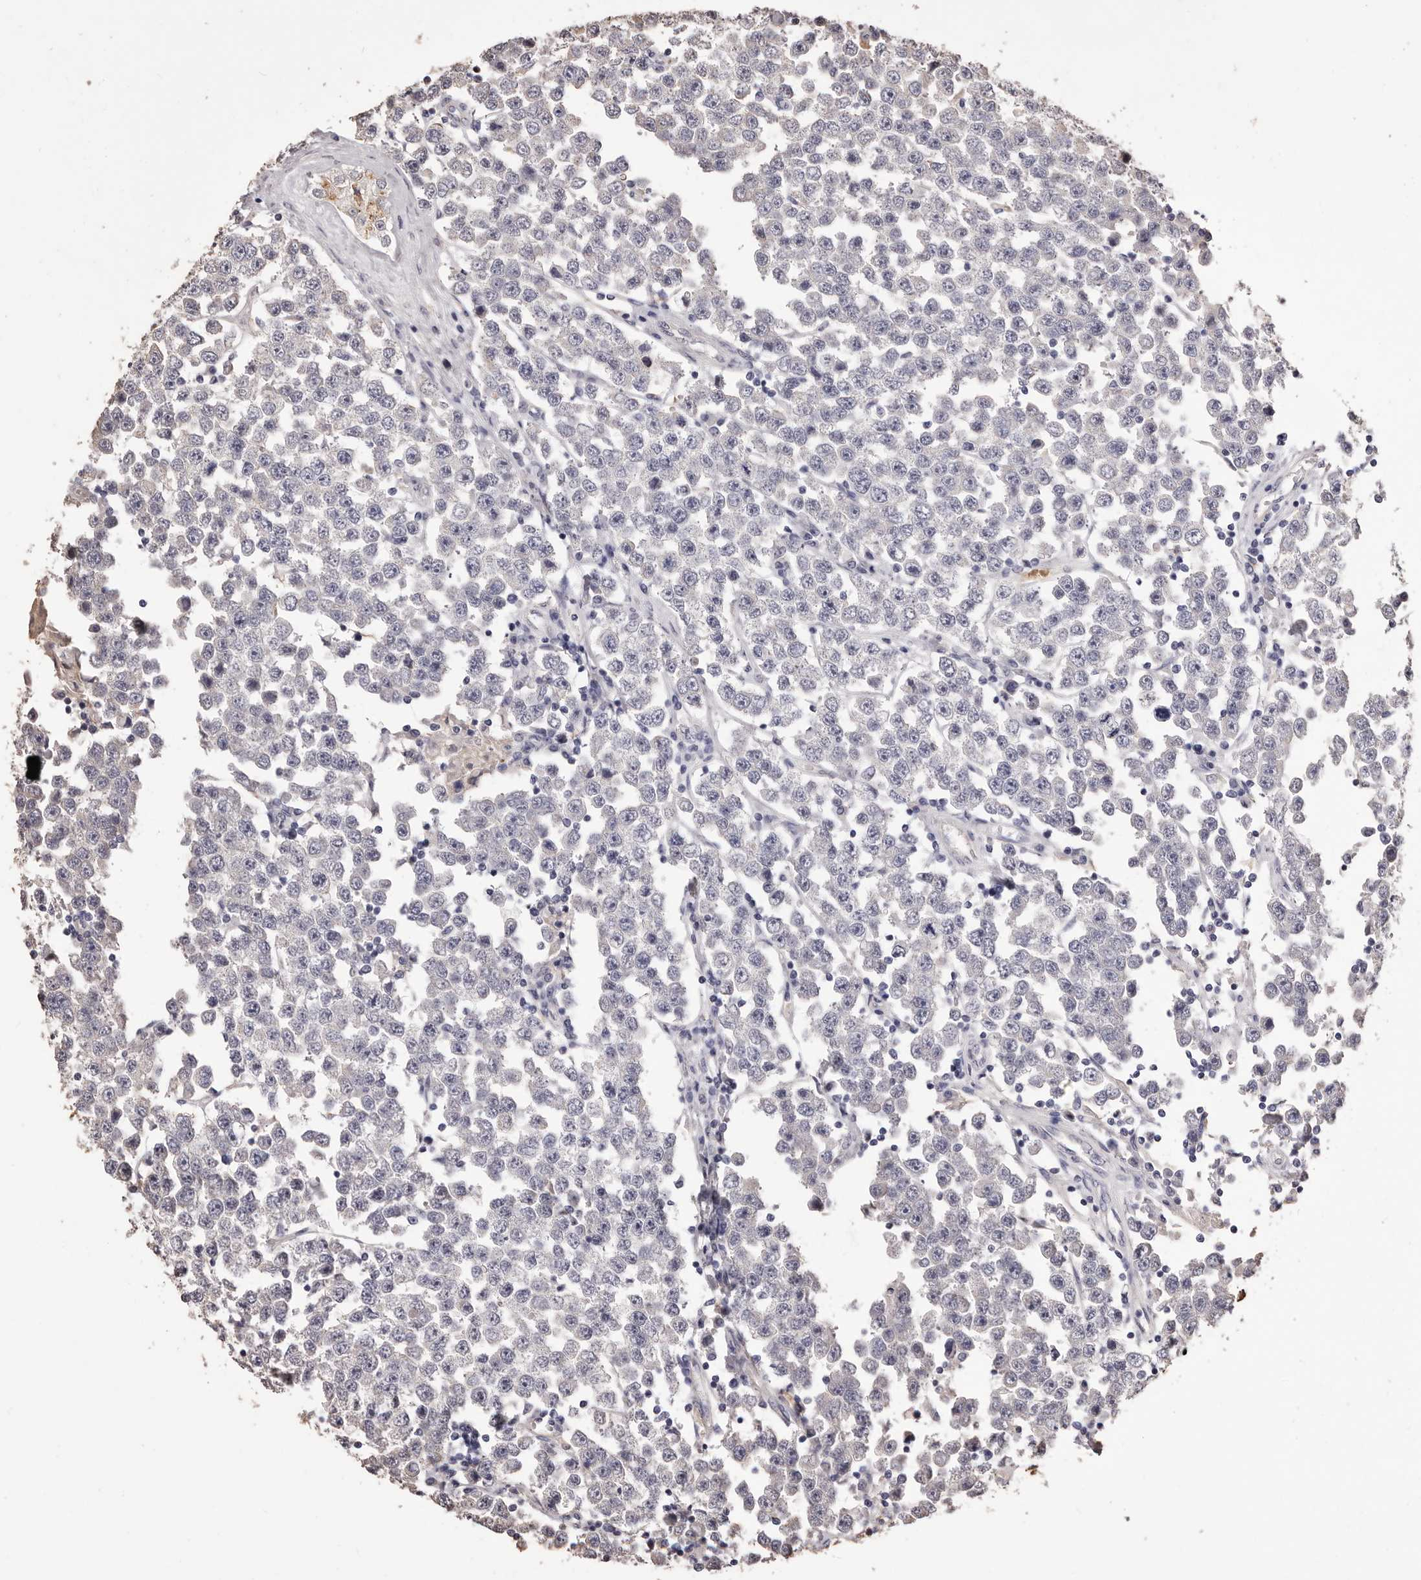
{"staining": {"intensity": "negative", "quantity": "none", "location": "none"}, "tissue": "testis cancer", "cell_type": "Tumor cells", "image_type": "cancer", "snomed": [{"axis": "morphology", "description": "Seminoma, NOS"}, {"axis": "topography", "description": "Testis"}], "caption": "The histopathology image exhibits no staining of tumor cells in seminoma (testis).", "gene": "ALPK1", "patient": {"sex": "male", "age": 28}}